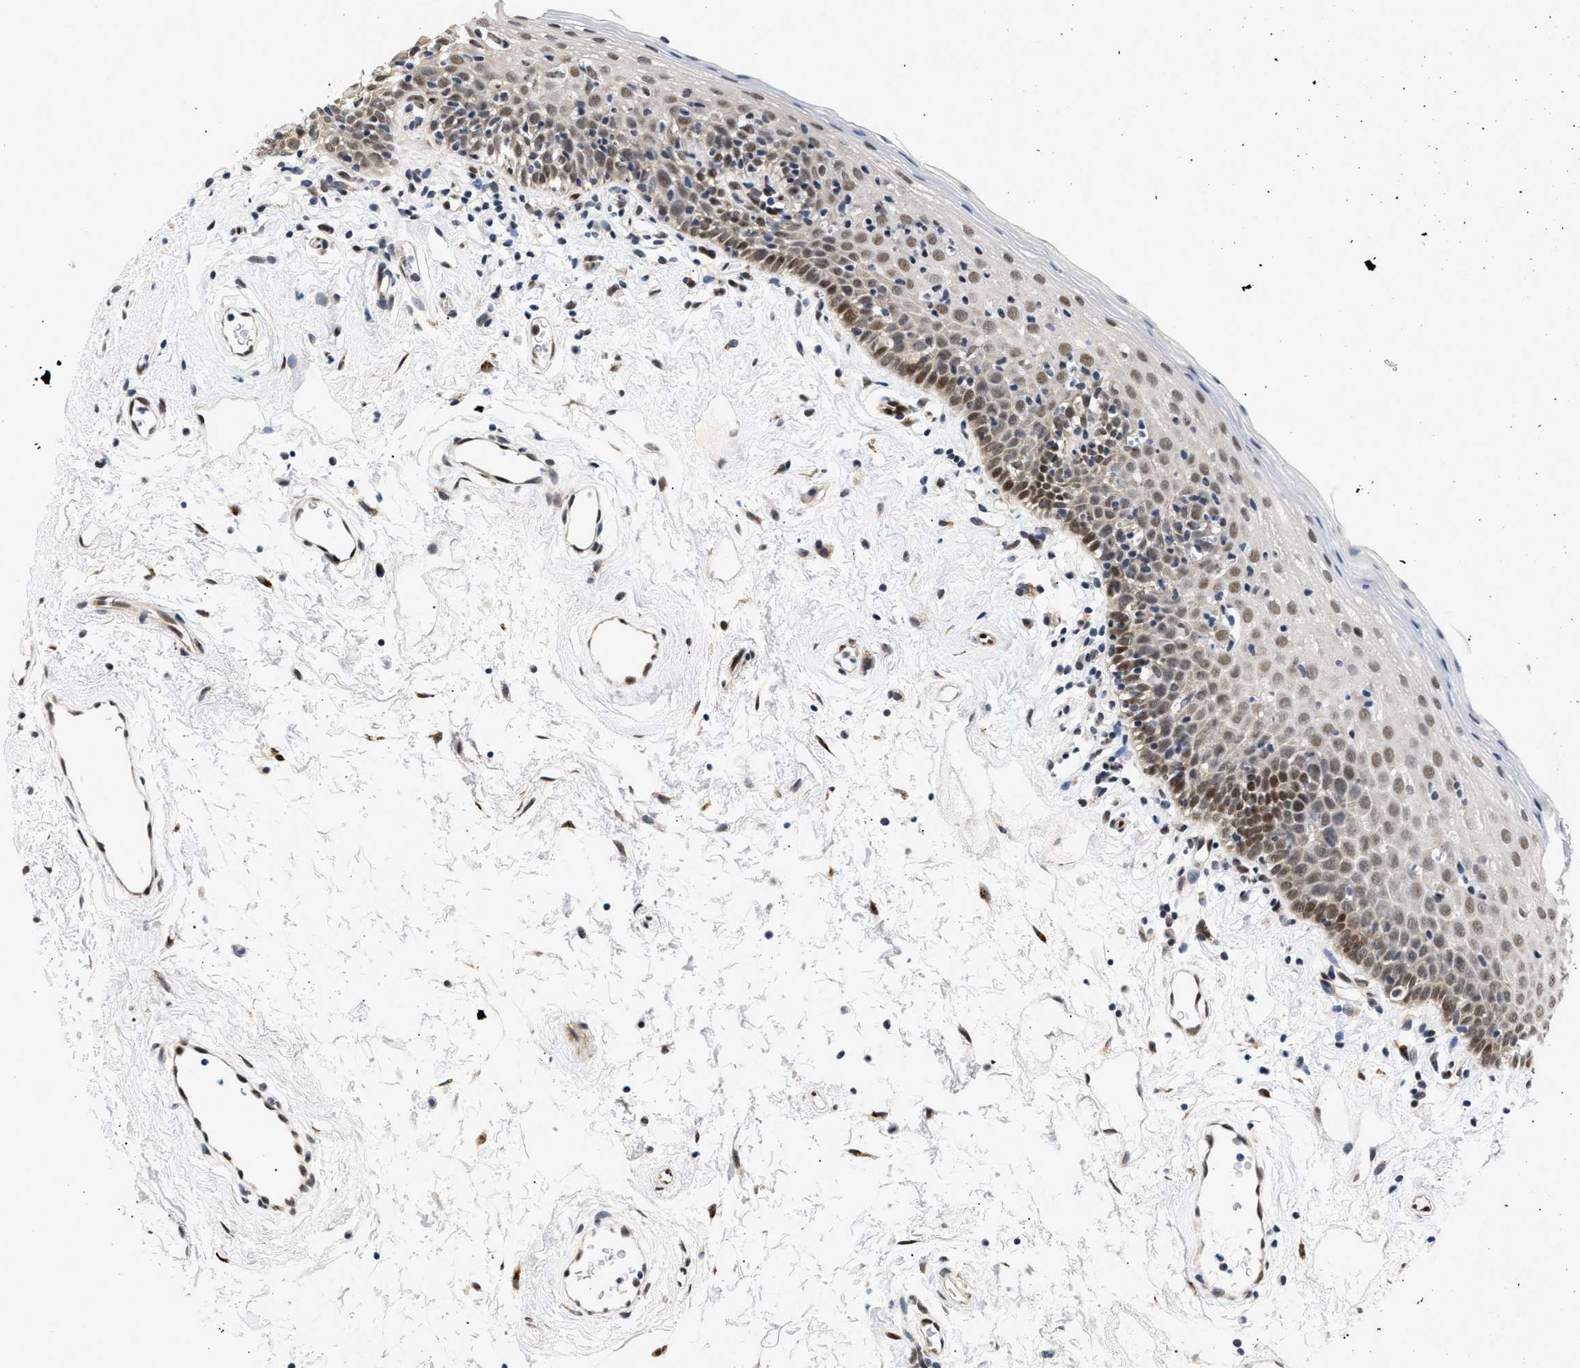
{"staining": {"intensity": "moderate", "quantity": "<25%", "location": "nuclear"}, "tissue": "oral mucosa", "cell_type": "Squamous epithelial cells", "image_type": "normal", "snomed": [{"axis": "morphology", "description": "Normal tissue, NOS"}, {"axis": "topography", "description": "Oral tissue"}], "caption": "IHC staining of normal oral mucosa, which demonstrates low levels of moderate nuclear expression in about <25% of squamous epithelial cells indicating moderate nuclear protein positivity. The staining was performed using DAB (brown) for protein detection and nuclei were counterstained in hematoxylin (blue).", "gene": "THOC1", "patient": {"sex": "male", "age": 66}}